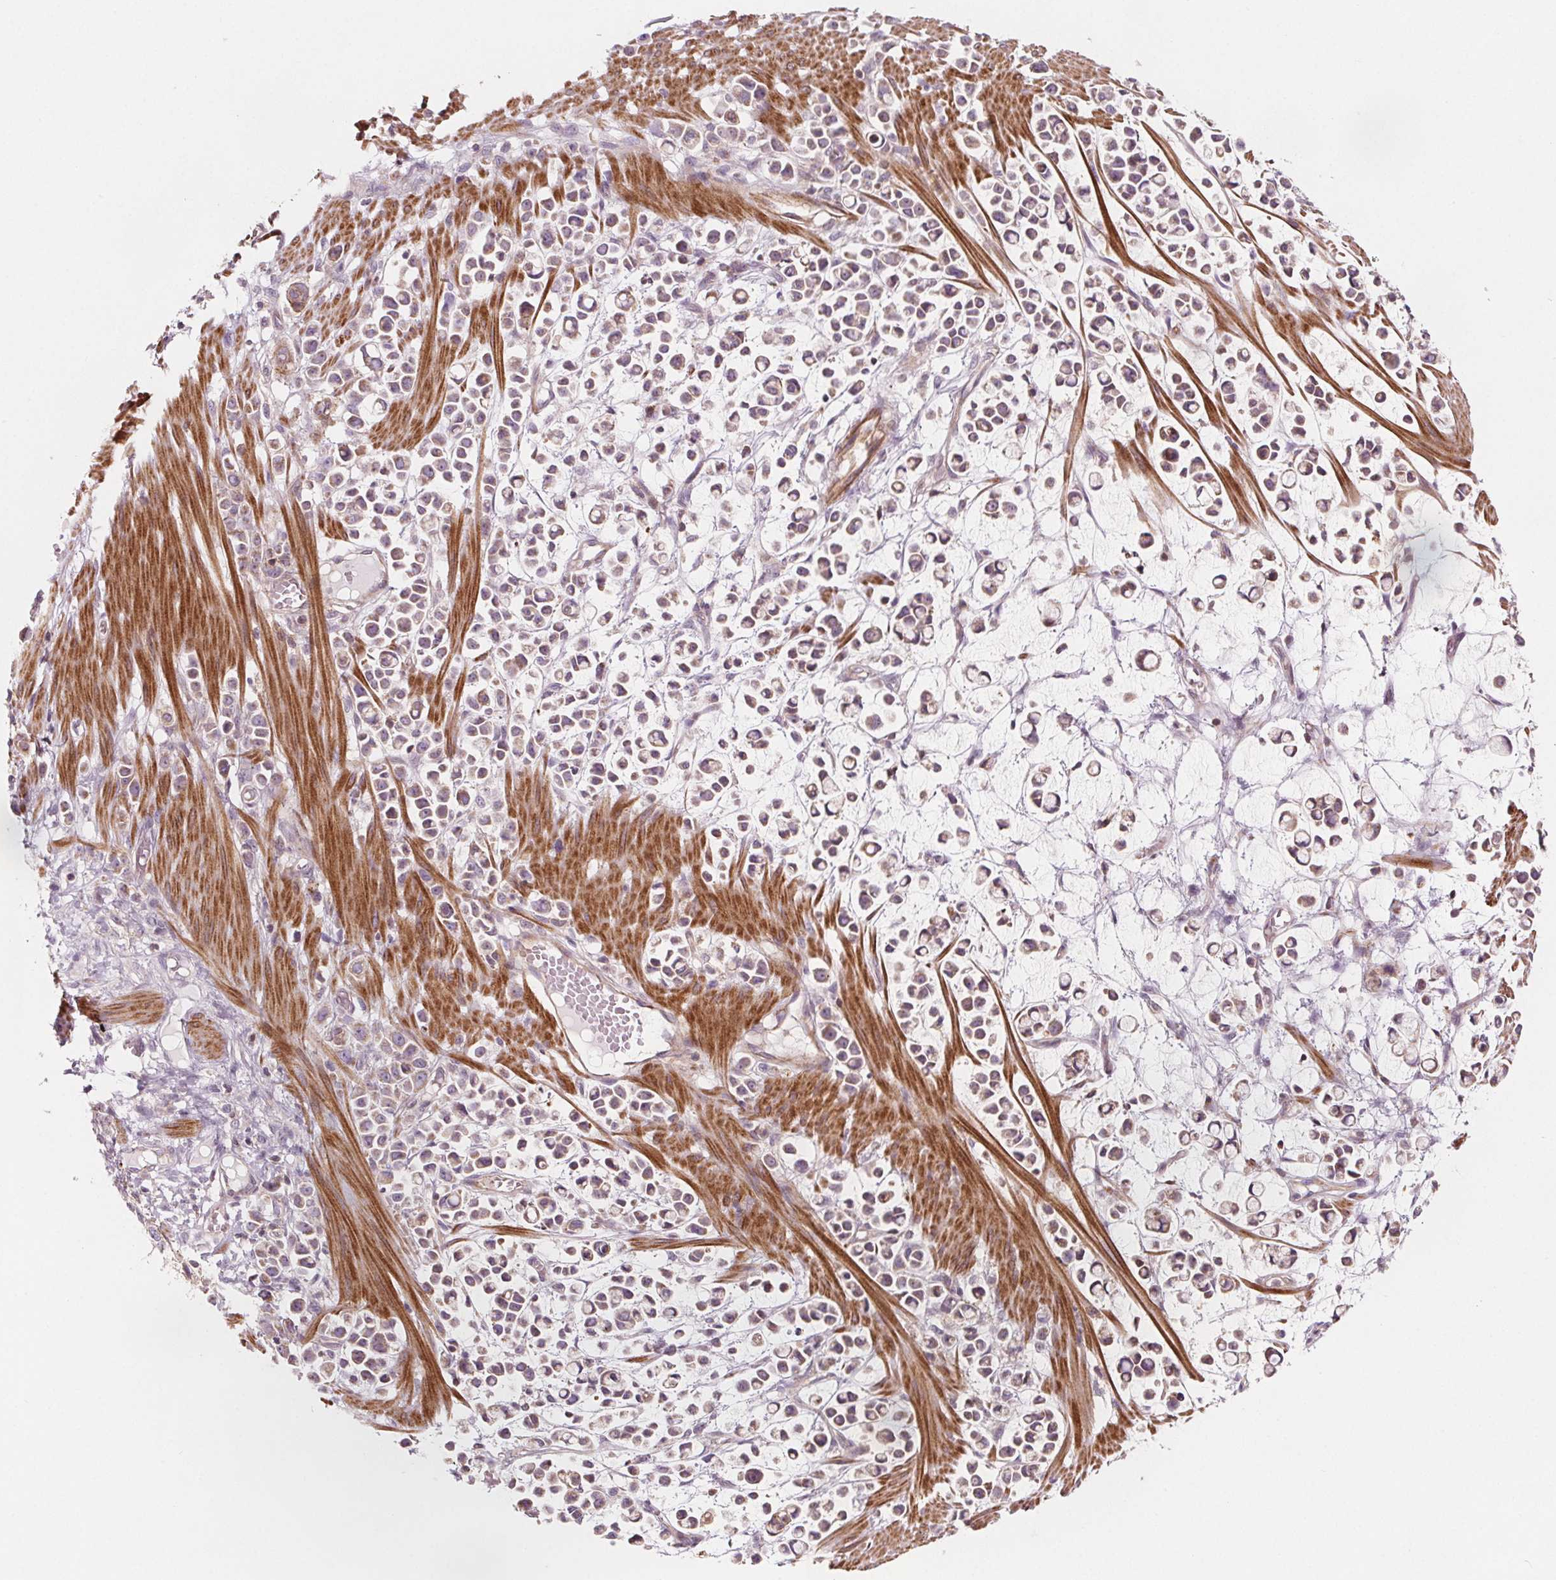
{"staining": {"intensity": "weak", "quantity": "25%-75%", "location": "cytoplasmic/membranous"}, "tissue": "stomach cancer", "cell_type": "Tumor cells", "image_type": "cancer", "snomed": [{"axis": "morphology", "description": "Adenocarcinoma, NOS"}, {"axis": "topography", "description": "Stomach"}], "caption": "Protein staining of stomach cancer tissue demonstrates weak cytoplasmic/membranous staining in approximately 25%-75% of tumor cells.", "gene": "ADAM33", "patient": {"sex": "male", "age": 82}}